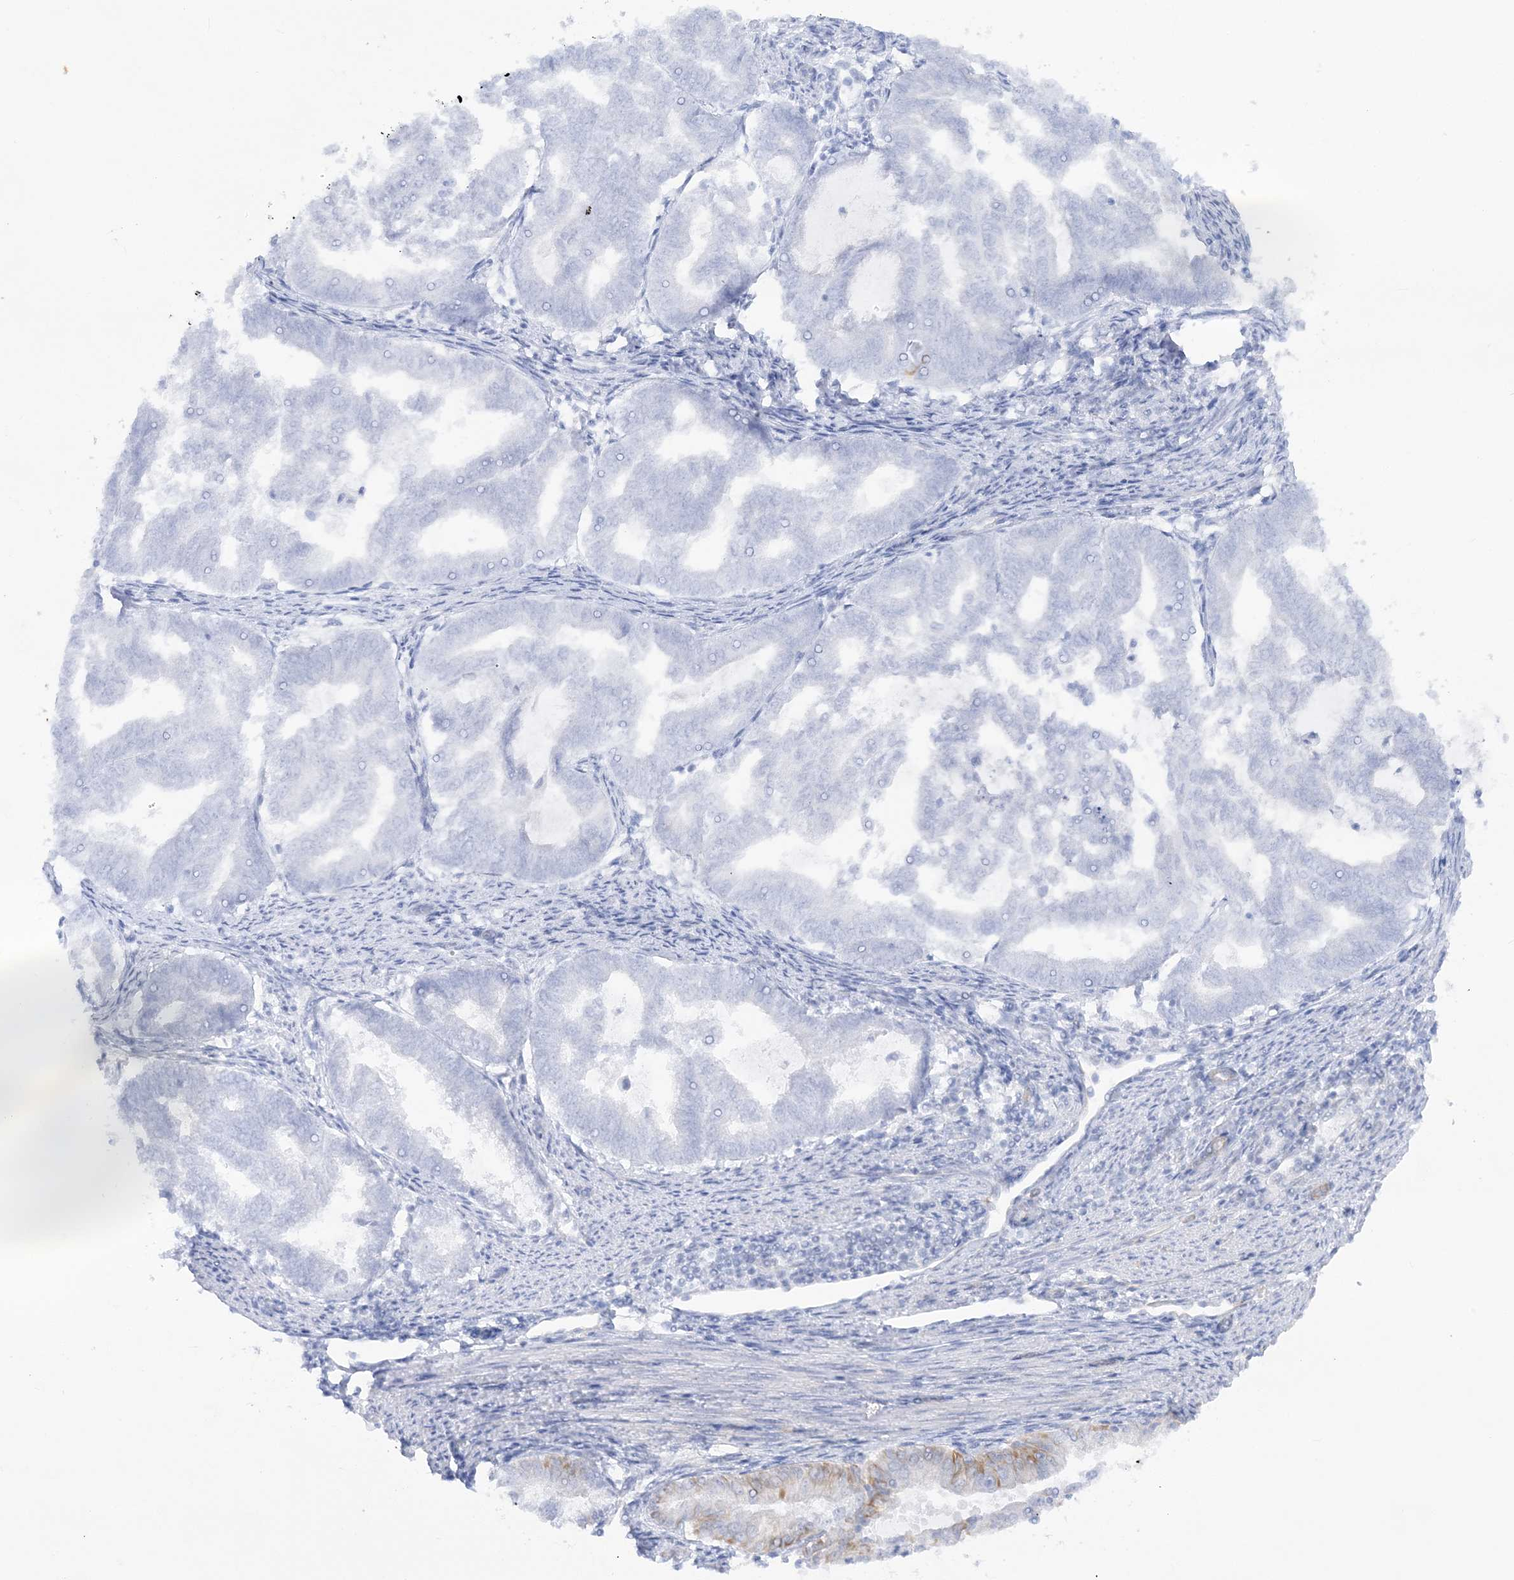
{"staining": {"intensity": "negative", "quantity": "none", "location": "none"}, "tissue": "endometrial cancer", "cell_type": "Tumor cells", "image_type": "cancer", "snomed": [{"axis": "morphology", "description": "Adenocarcinoma, NOS"}, {"axis": "topography", "description": "Endometrium"}], "caption": "This image is of endometrial cancer stained with IHC to label a protein in brown with the nuclei are counter-stained blue. There is no expression in tumor cells.", "gene": "SCLT1", "patient": {"sex": "female", "age": 79}}